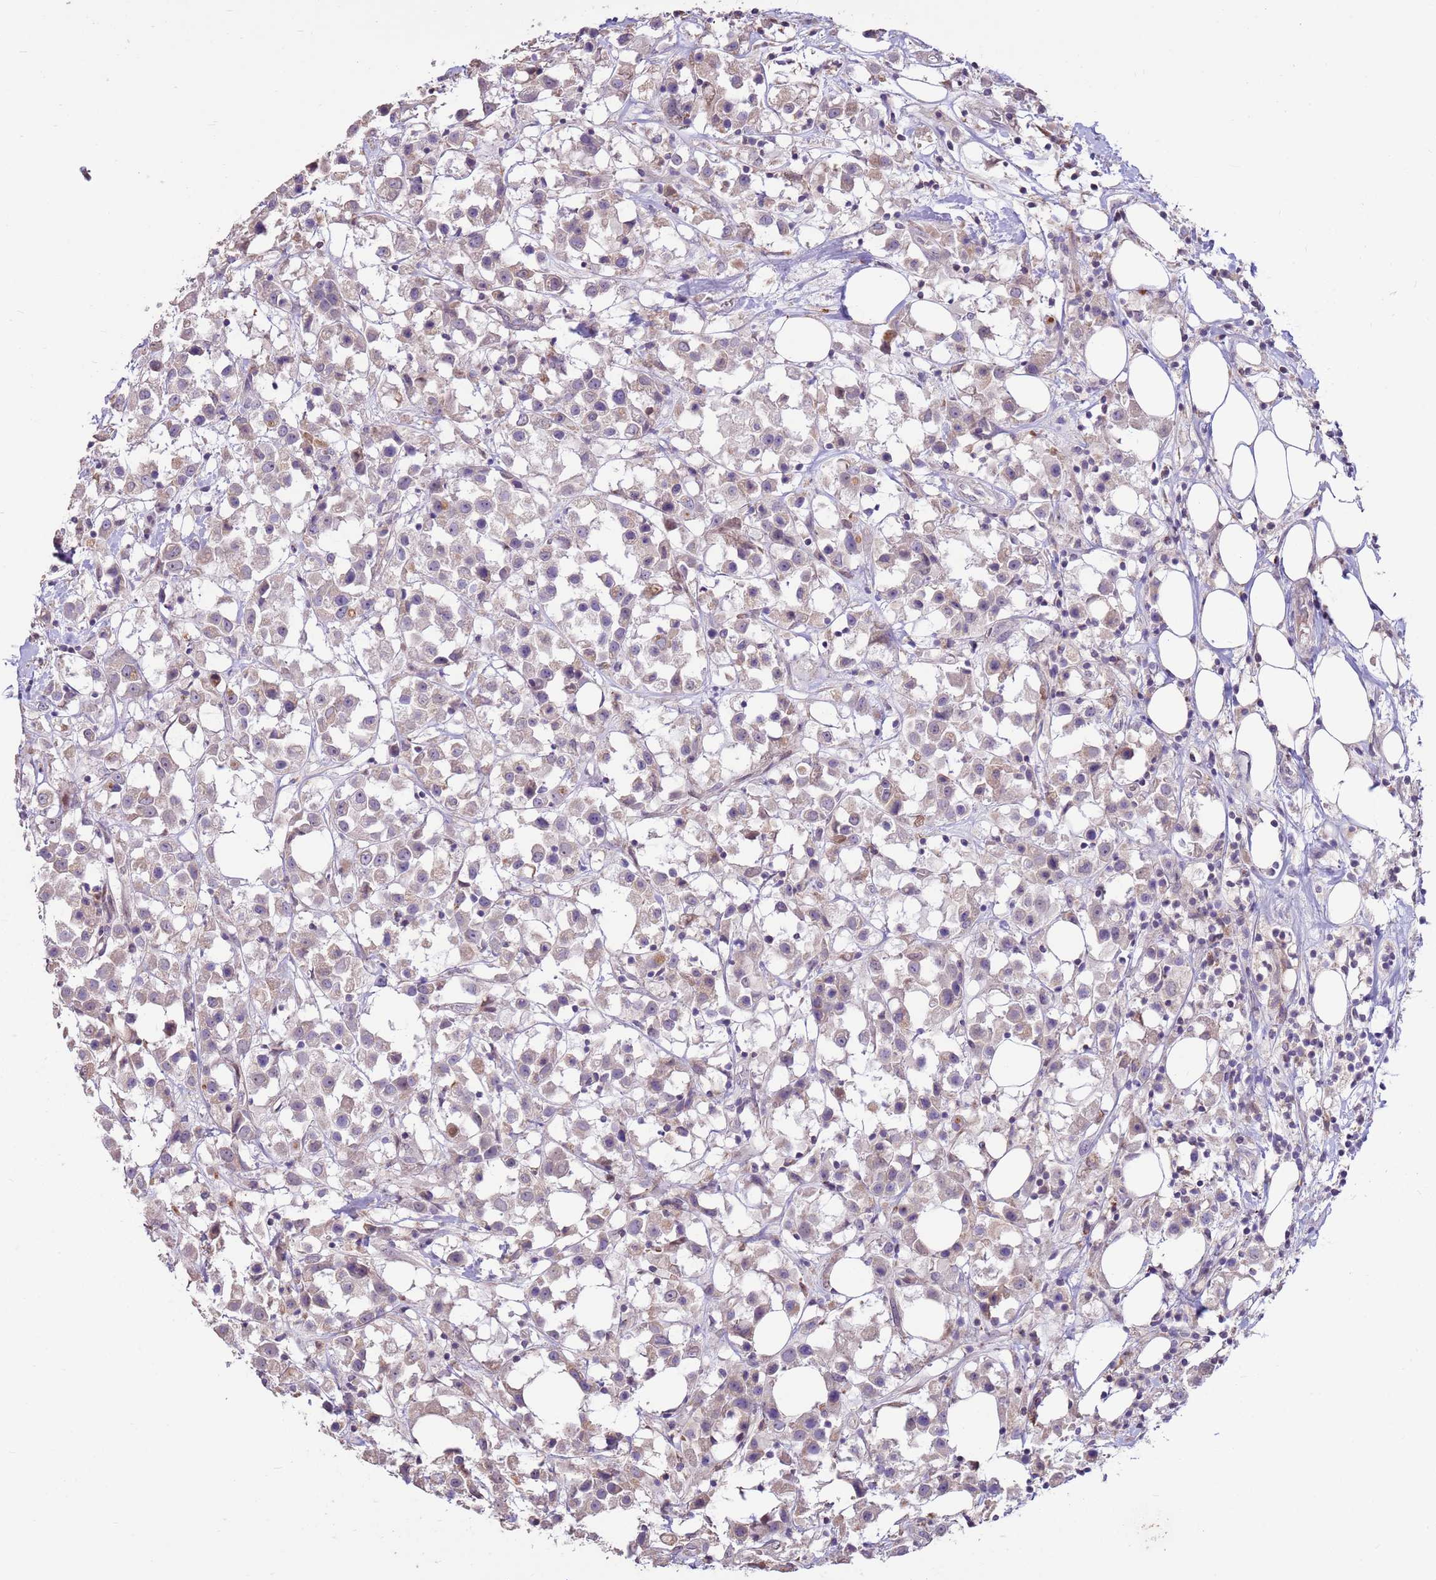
{"staining": {"intensity": "negative", "quantity": "none", "location": "none"}, "tissue": "breast cancer", "cell_type": "Tumor cells", "image_type": "cancer", "snomed": [{"axis": "morphology", "description": "Duct carcinoma"}, {"axis": "topography", "description": "Breast"}], "caption": "IHC image of human breast cancer stained for a protein (brown), which reveals no expression in tumor cells.", "gene": "LGI4", "patient": {"sex": "female", "age": 61}}